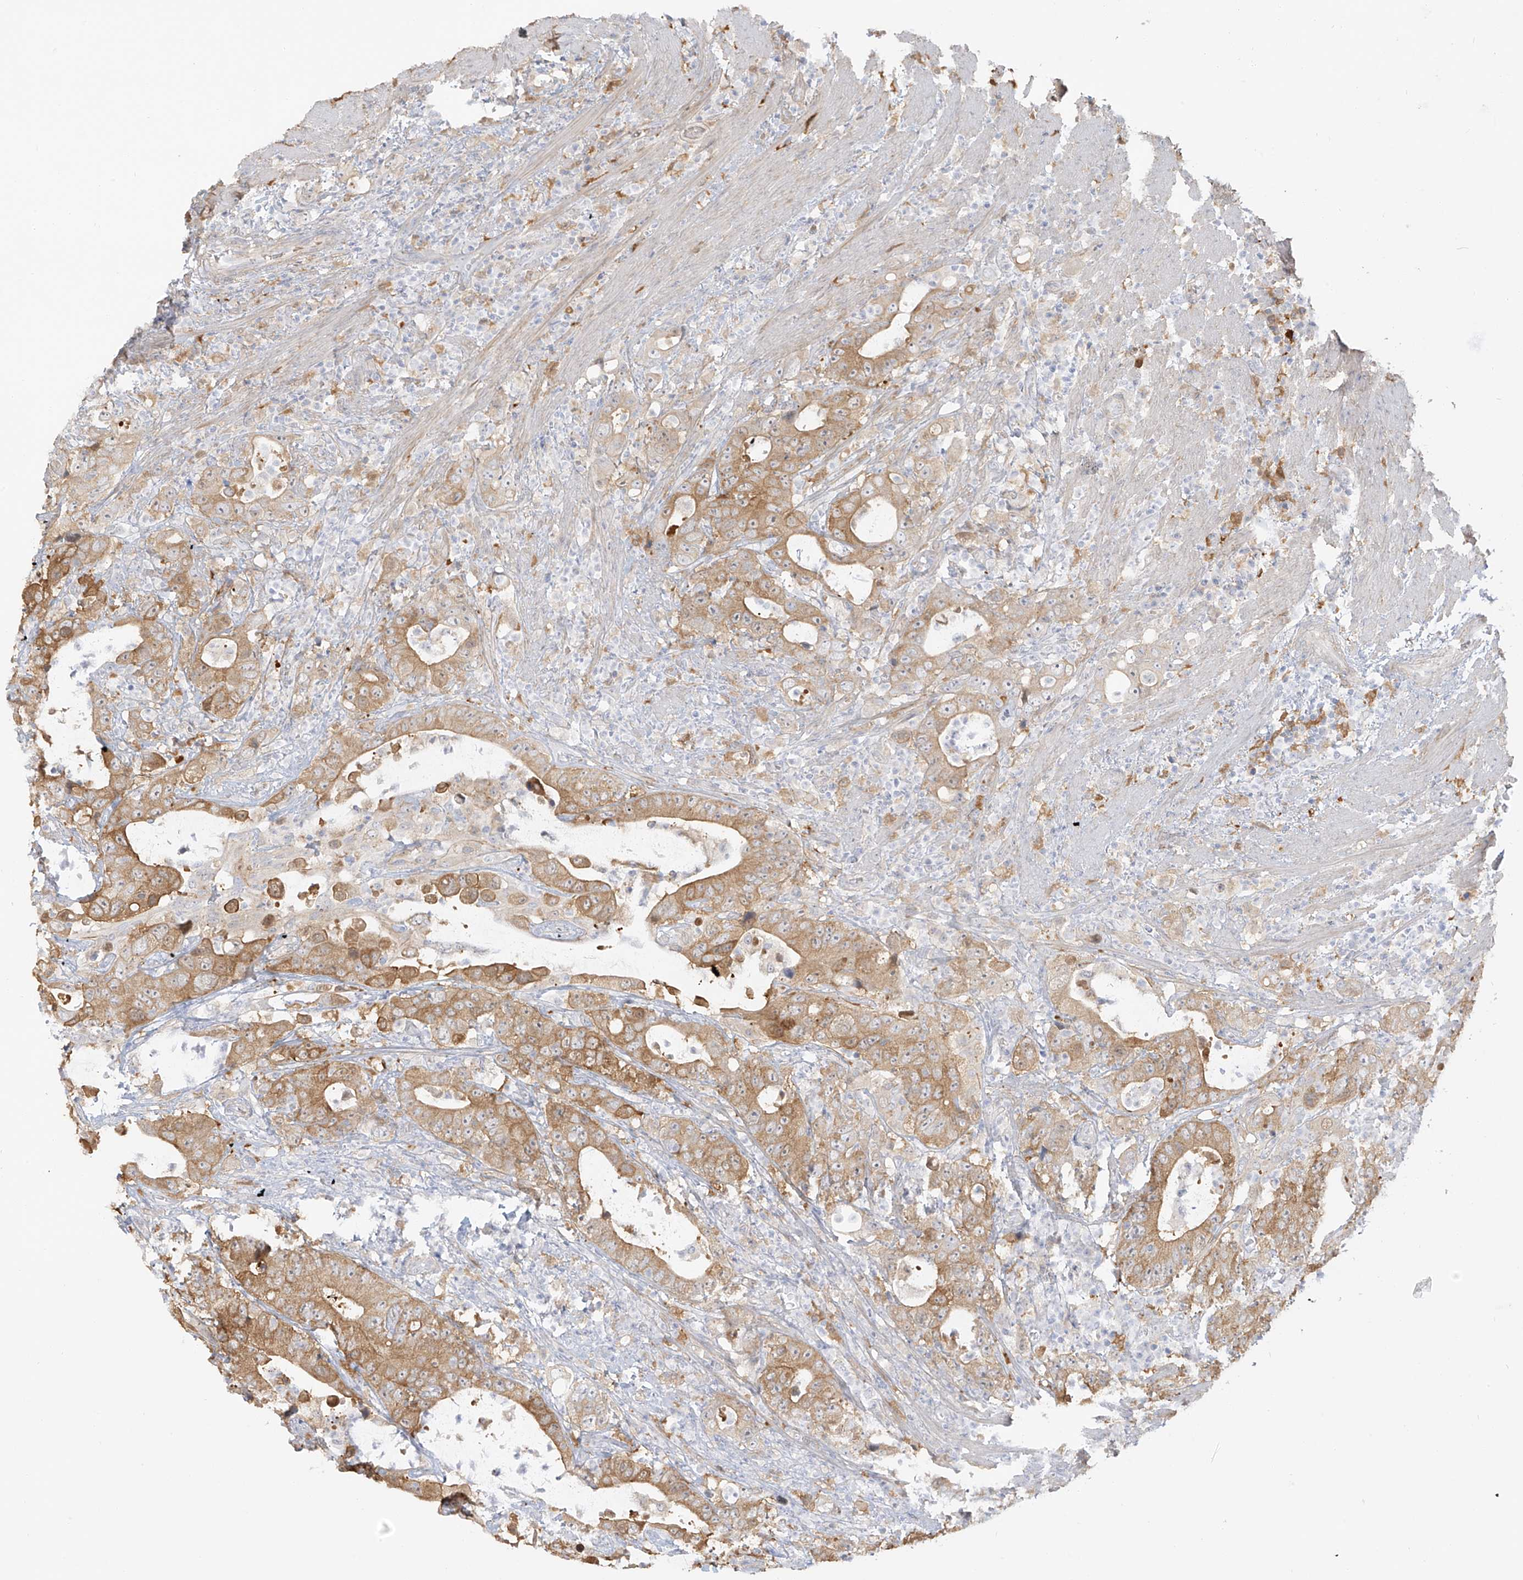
{"staining": {"intensity": "moderate", "quantity": ">75%", "location": "cytoplasmic/membranous"}, "tissue": "colorectal cancer", "cell_type": "Tumor cells", "image_type": "cancer", "snomed": [{"axis": "morphology", "description": "Adenocarcinoma, NOS"}, {"axis": "topography", "description": "Colon"}], "caption": "Protein expression analysis of human colorectal cancer reveals moderate cytoplasmic/membranous positivity in about >75% of tumor cells.", "gene": "UPK1B", "patient": {"sex": "female", "age": 75}}